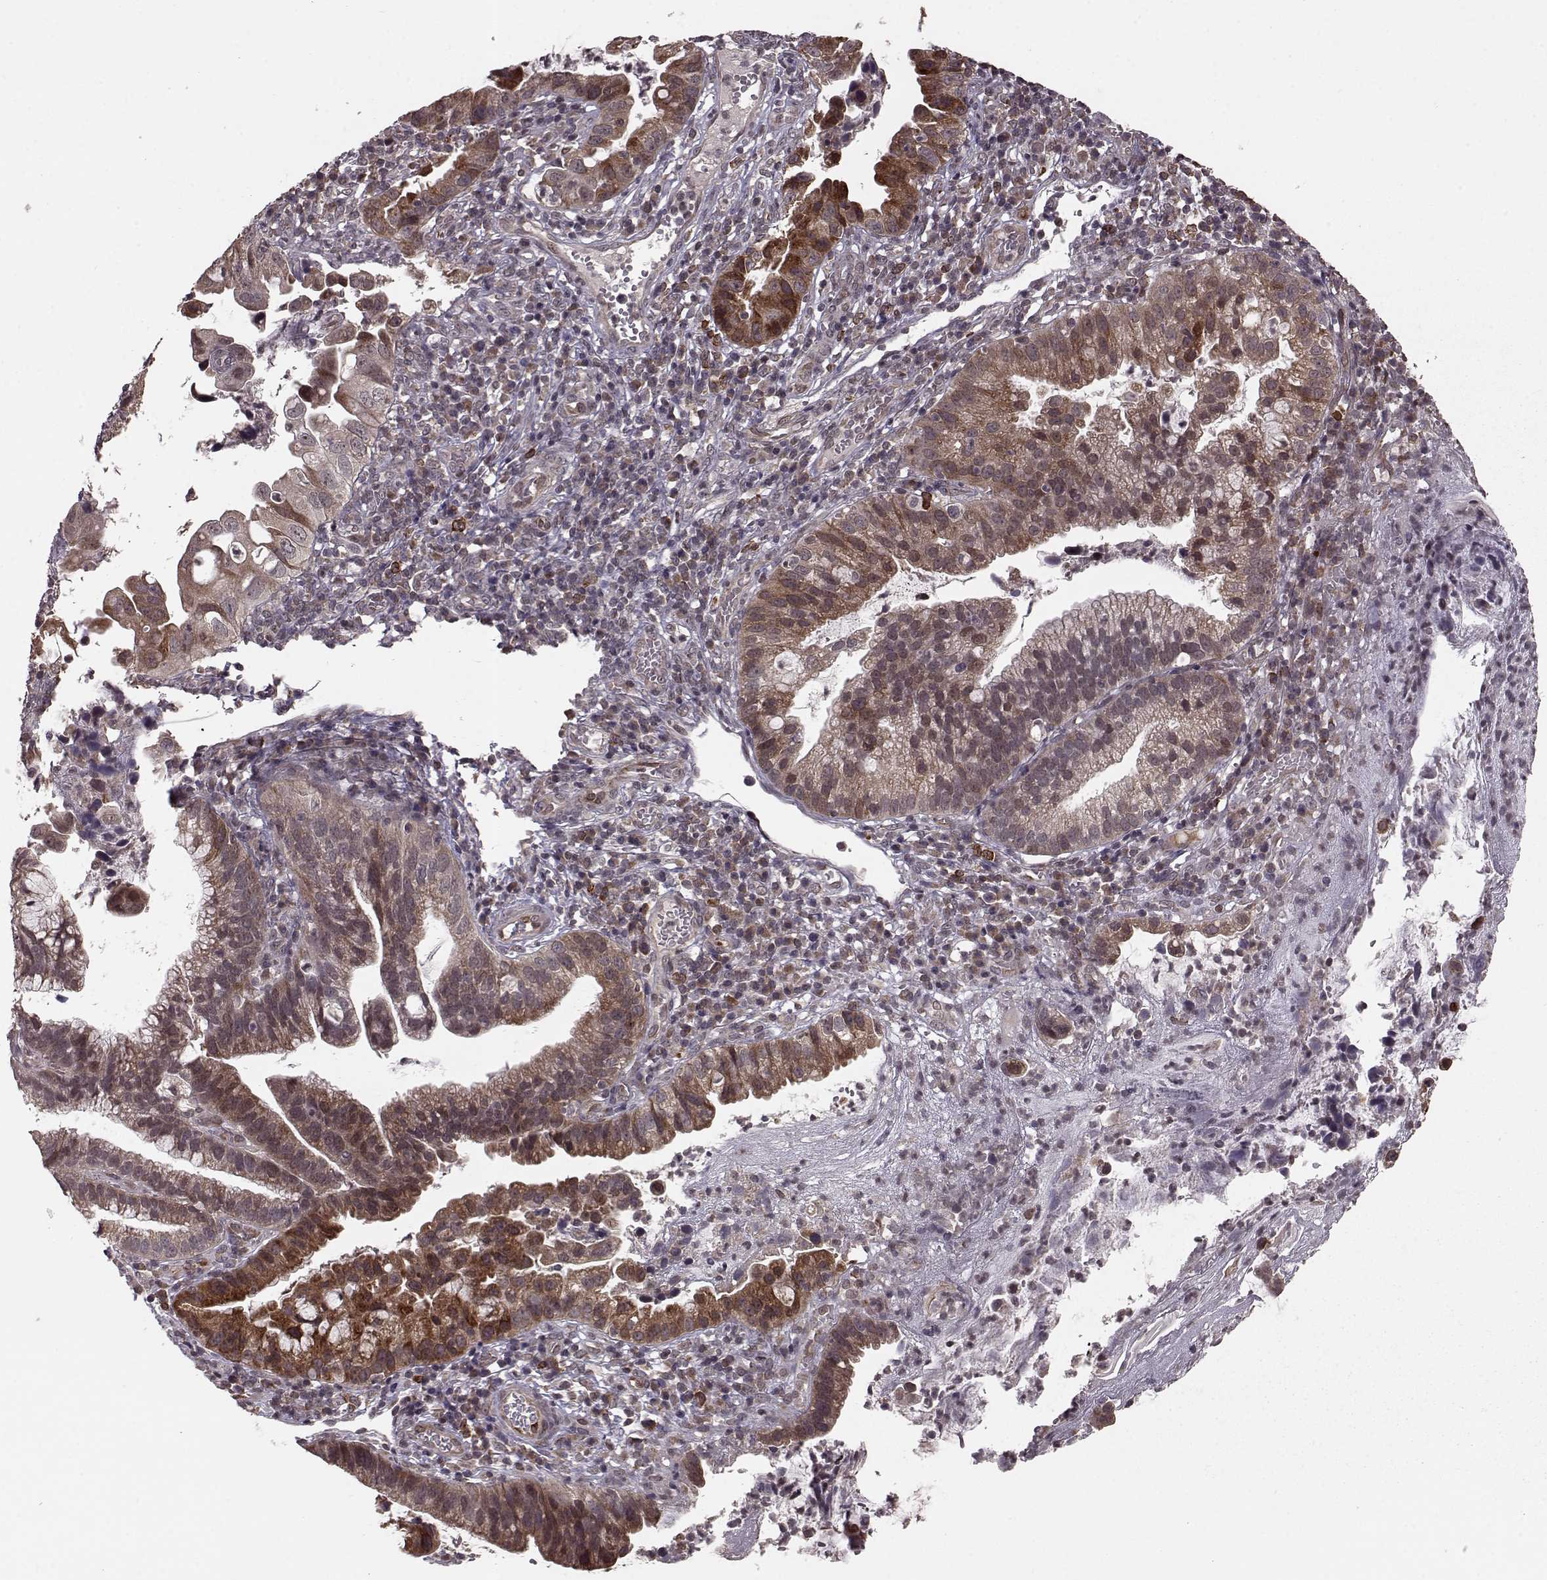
{"staining": {"intensity": "moderate", "quantity": ">75%", "location": "cytoplasmic/membranous"}, "tissue": "cervical cancer", "cell_type": "Tumor cells", "image_type": "cancer", "snomed": [{"axis": "morphology", "description": "Adenocarcinoma, NOS"}, {"axis": "topography", "description": "Cervix"}], "caption": "An immunohistochemistry (IHC) image of tumor tissue is shown. Protein staining in brown shows moderate cytoplasmic/membranous positivity in adenocarcinoma (cervical) within tumor cells.", "gene": "ELOVL5", "patient": {"sex": "female", "age": 34}}